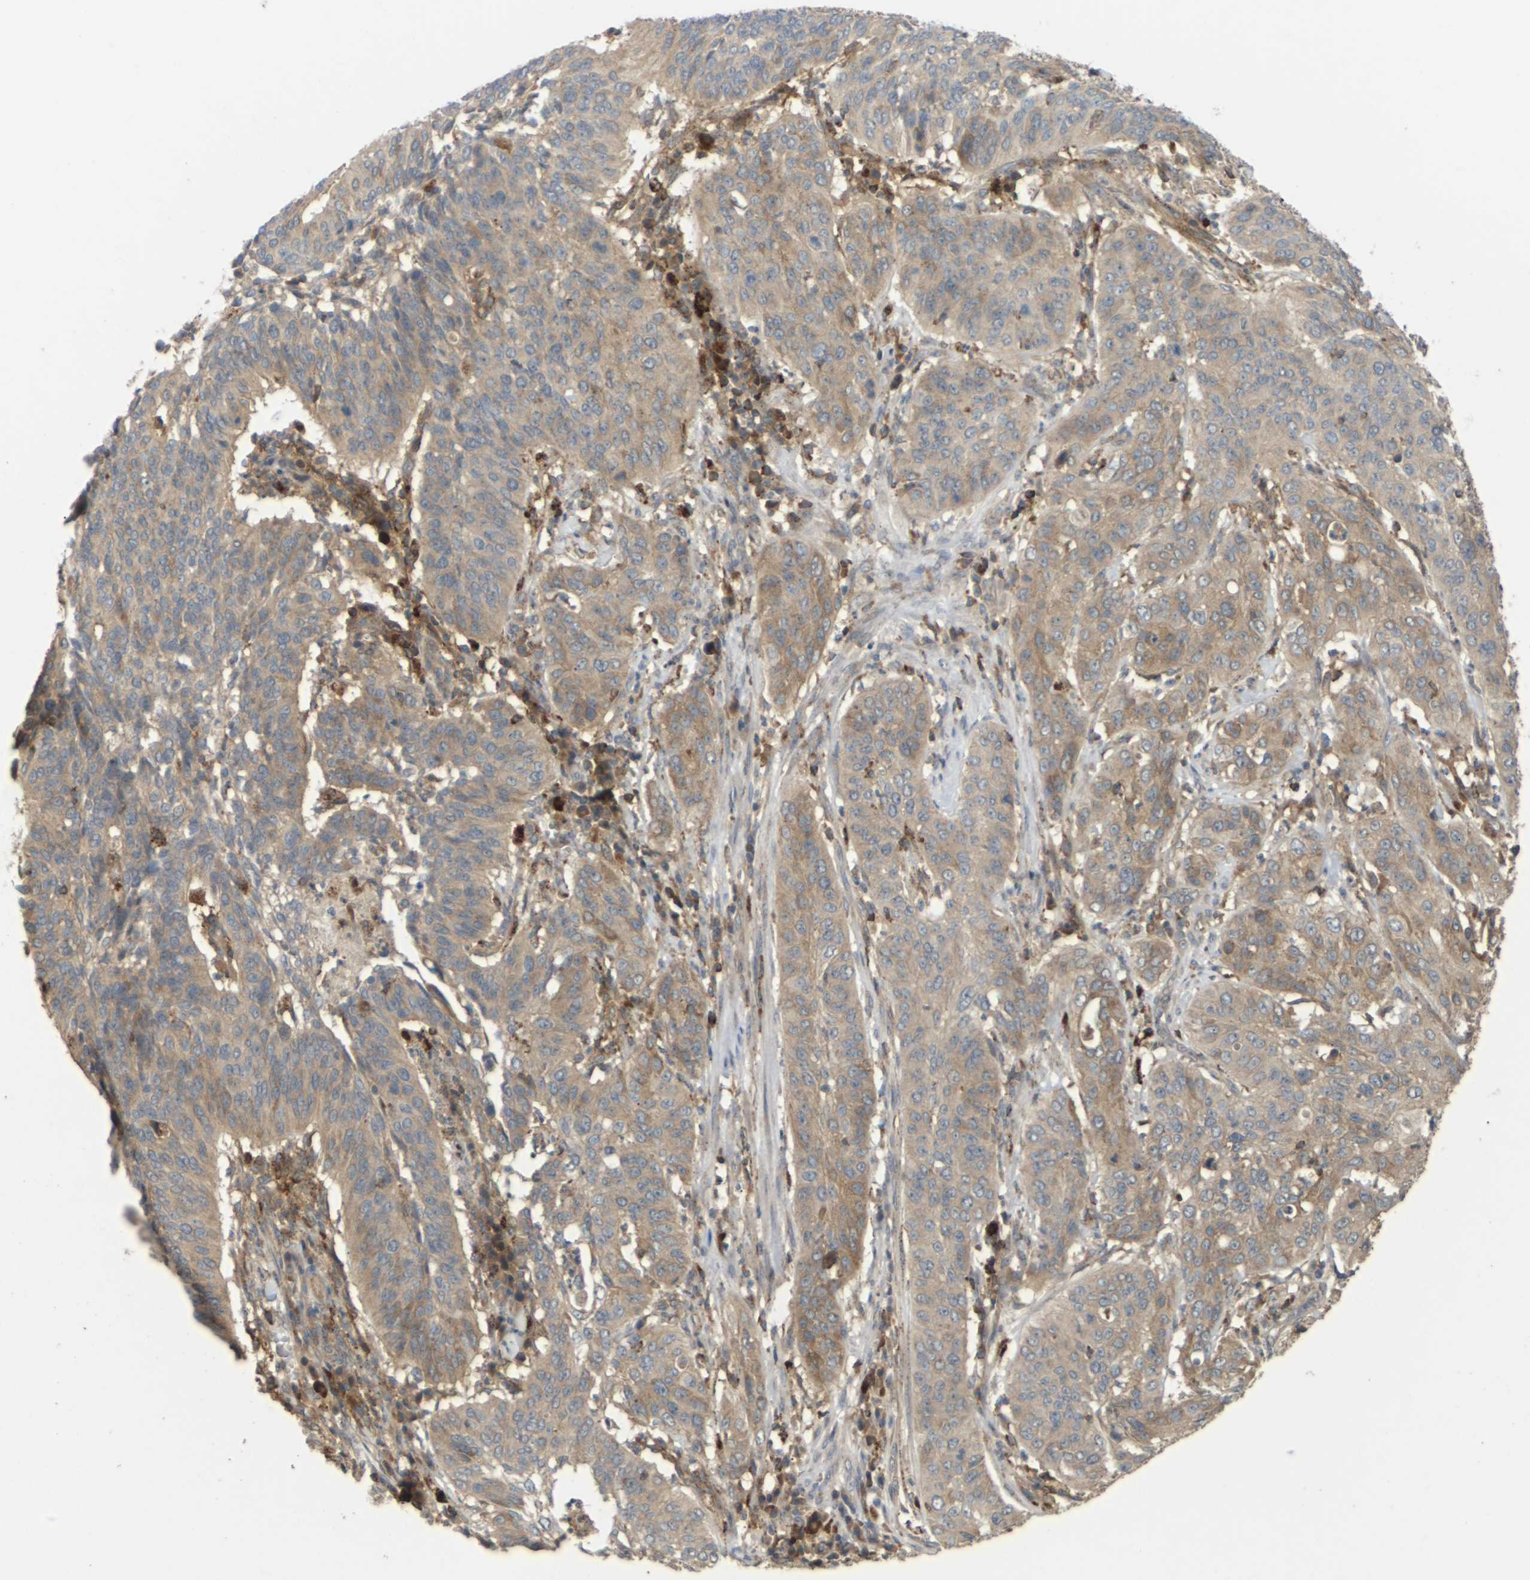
{"staining": {"intensity": "moderate", "quantity": ">75%", "location": "cytoplasmic/membranous"}, "tissue": "cervical cancer", "cell_type": "Tumor cells", "image_type": "cancer", "snomed": [{"axis": "morphology", "description": "Normal tissue, NOS"}, {"axis": "morphology", "description": "Squamous cell carcinoma, NOS"}, {"axis": "topography", "description": "Cervix"}], "caption": "There is medium levels of moderate cytoplasmic/membranous staining in tumor cells of squamous cell carcinoma (cervical), as demonstrated by immunohistochemical staining (brown color).", "gene": "KSR1", "patient": {"sex": "female", "age": 39}}